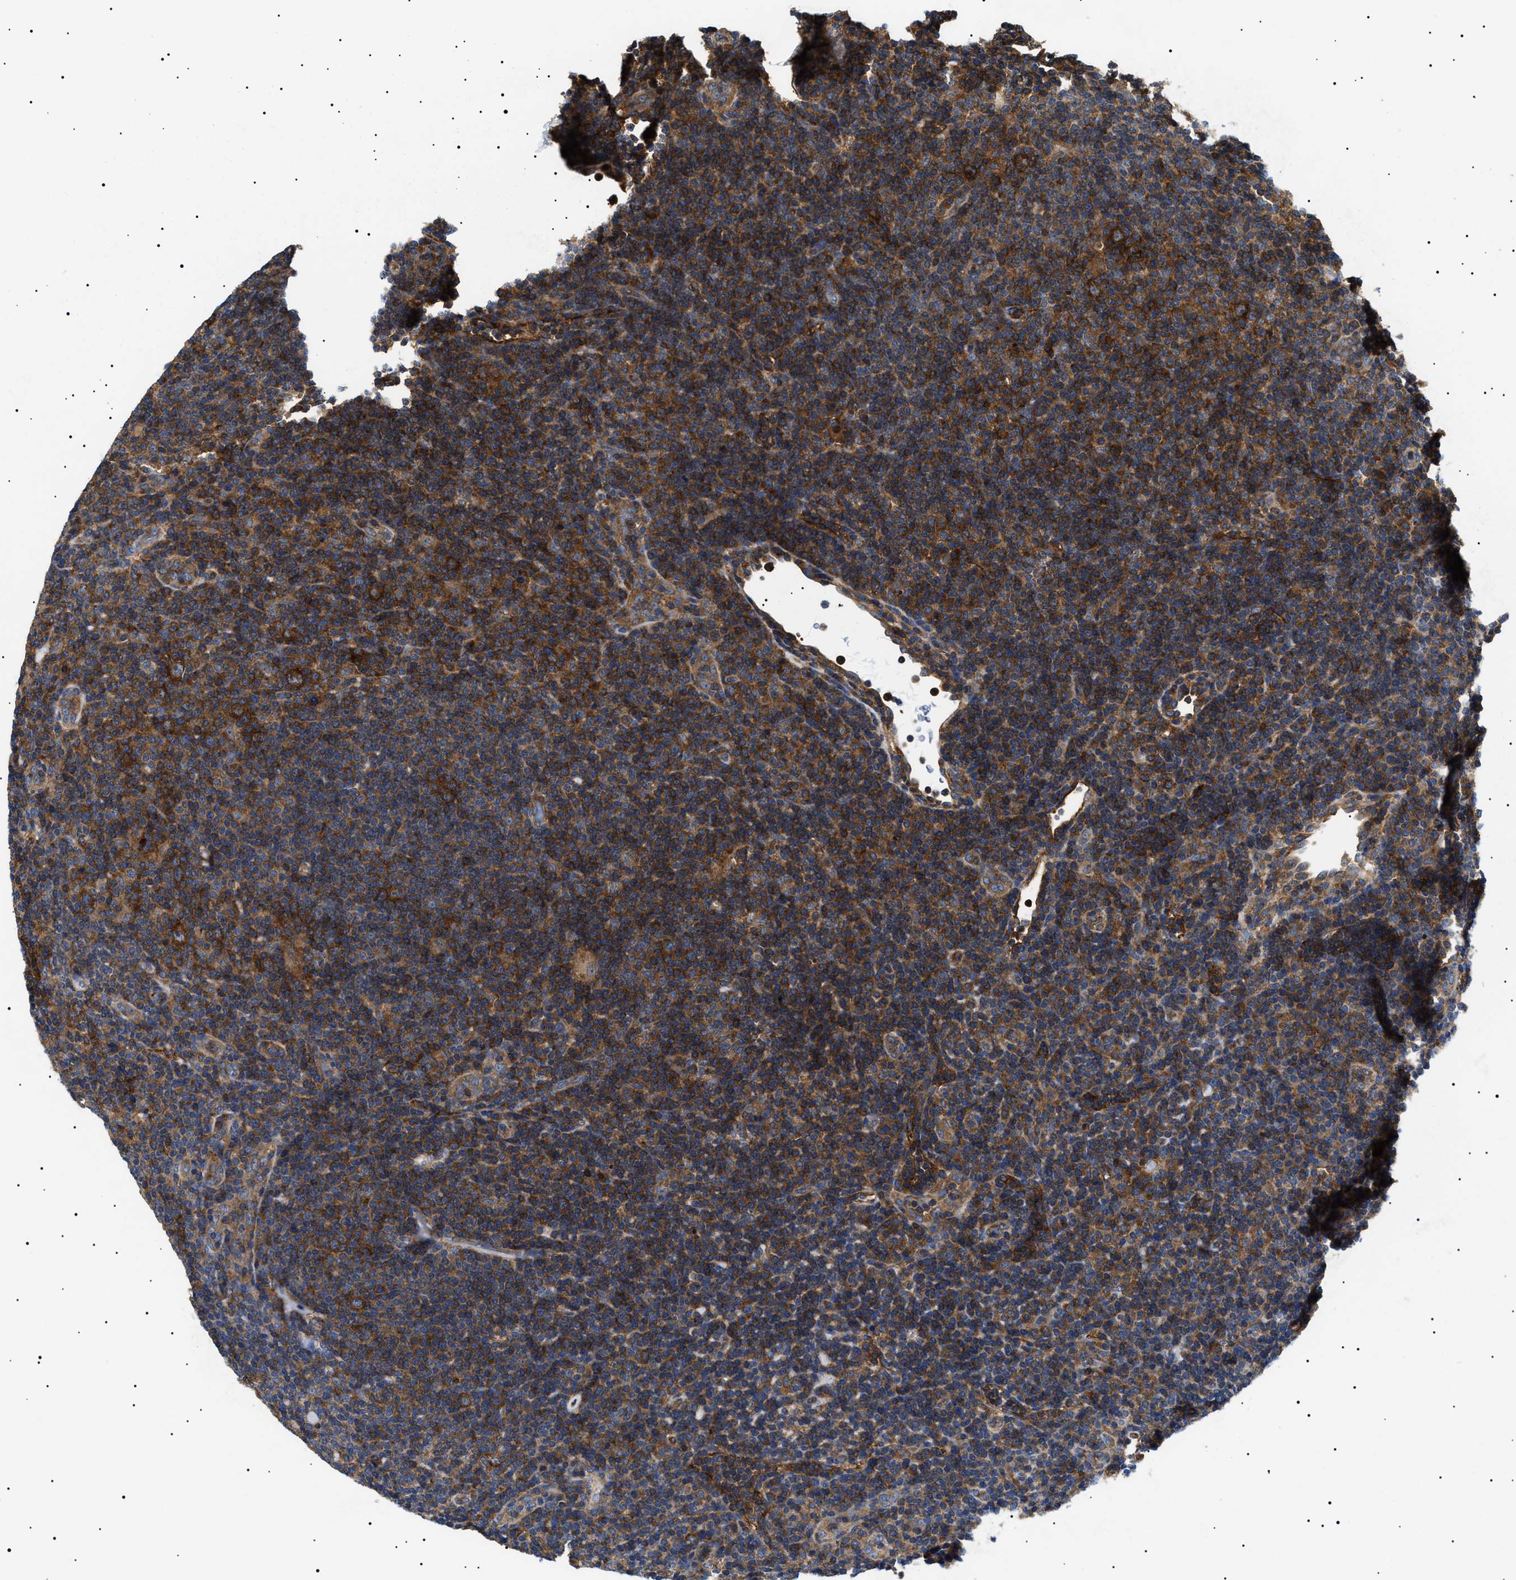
{"staining": {"intensity": "strong", "quantity": ">75%", "location": "cytoplasmic/membranous"}, "tissue": "lymphoma", "cell_type": "Tumor cells", "image_type": "cancer", "snomed": [{"axis": "morphology", "description": "Hodgkin's disease, NOS"}, {"axis": "topography", "description": "Lymph node"}], "caption": "Lymphoma stained for a protein reveals strong cytoplasmic/membranous positivity in tumor cells. The protein of interest is stained brown, and the nuclei are stained in blue (DAB (3,3'-diaminobenzidine) IHC with brightfield microscopy, high magnification).", "gene": "TPP2", "patient": {"sex": "female", "age": 57}}